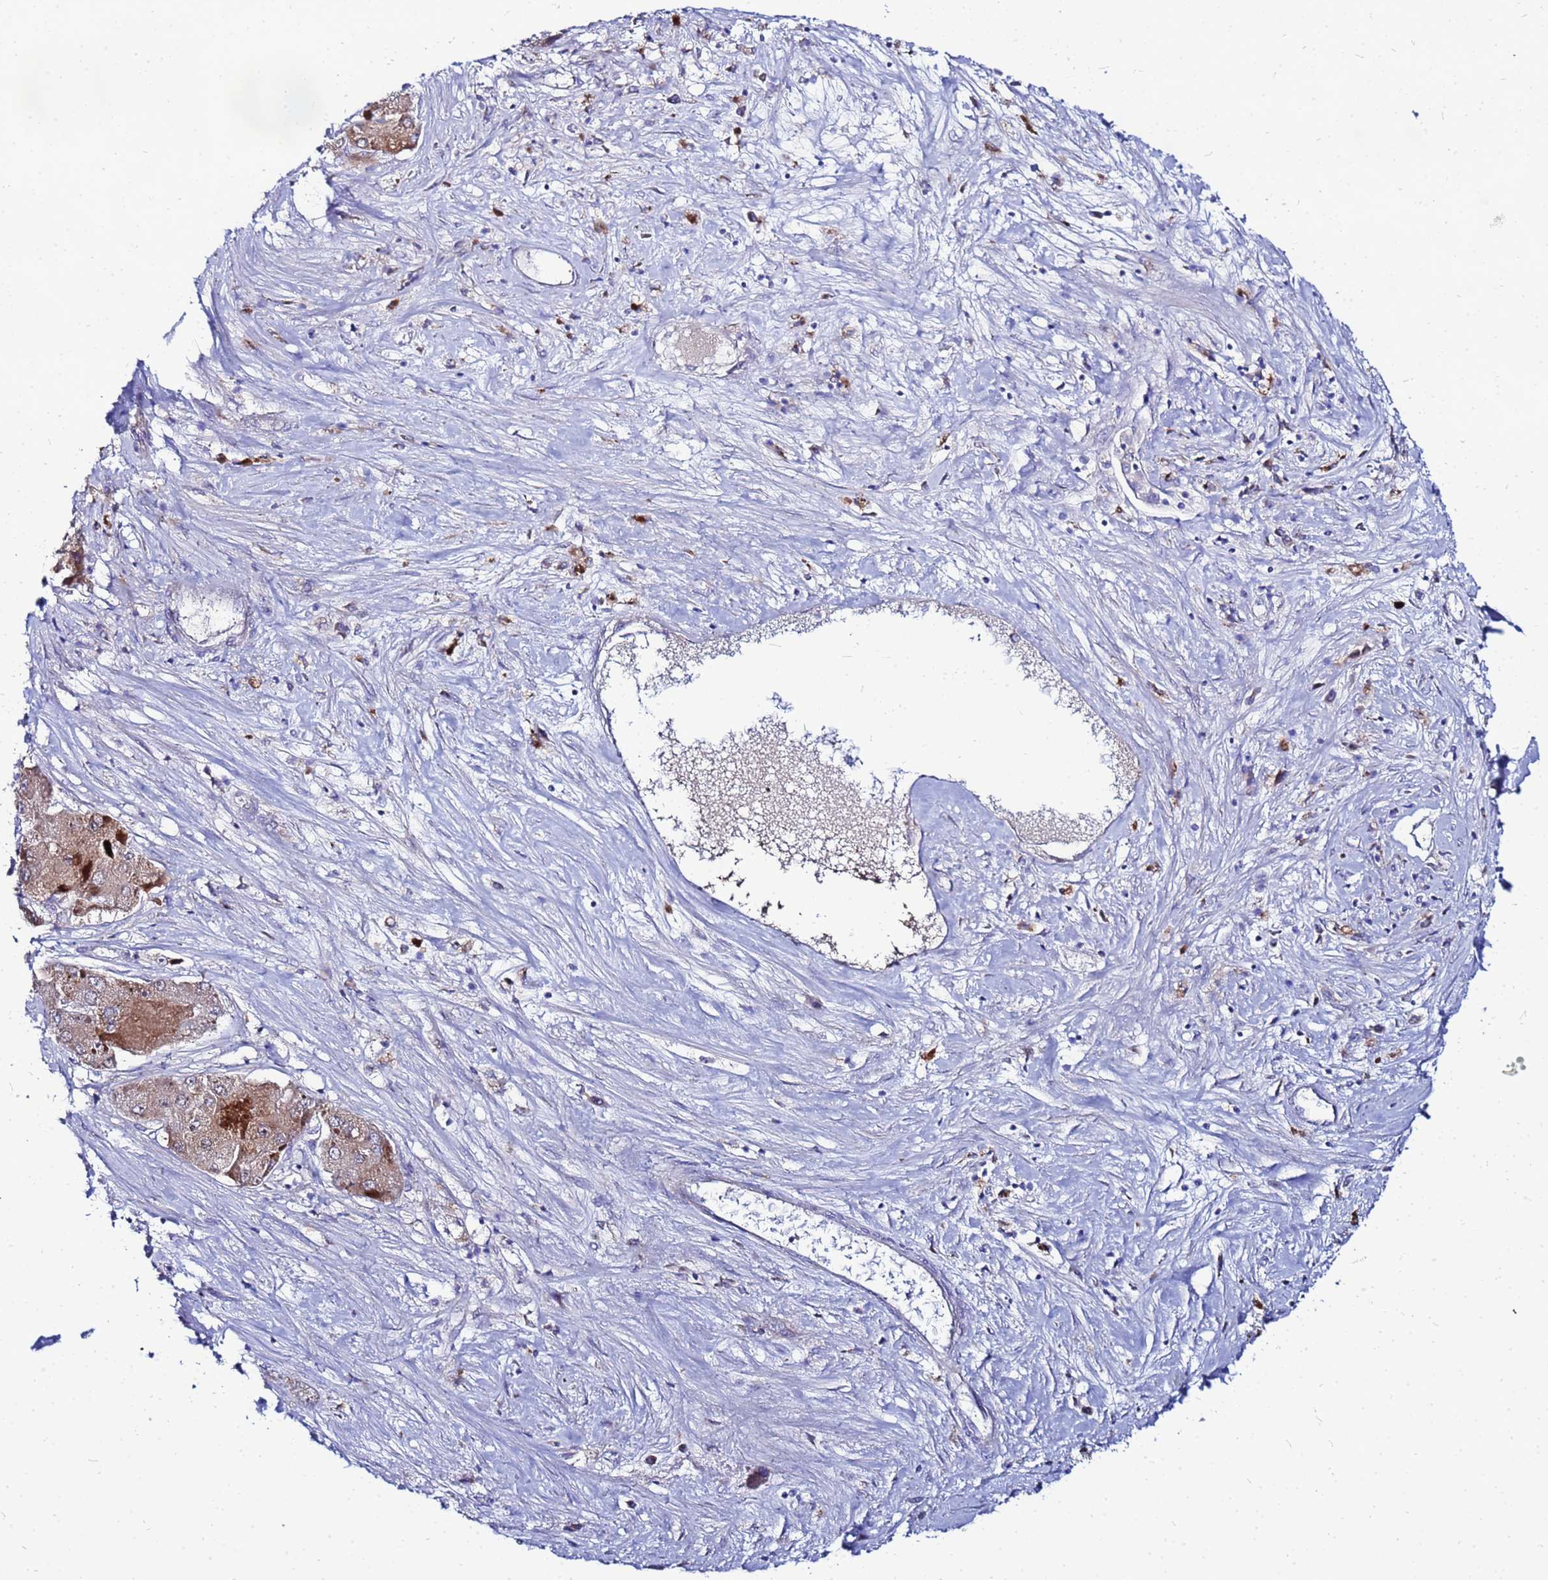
{"staining": {"intensity": "moderate", "quantity": "25%-75%", "location": "cytoplasmic/membranous"}, "tissue": "liver cancer", "cell_type": "Tumor cells", "image_type": "cancer", "snomed": [{"axis": "morphology", "description": "Carcinoma, Hepatocellular, NOS"}, {"axis": "topography", "description": "Liver"}], "caption": "A histopathology image showing moderate cytoplasmic/membranous positivity in approximately 25%-75% of tumor cells in liver cancer, as visualized by brown immunohistochemical staining.", "gene": "FAHD2A", "patient": {"sex": "female", "age": 73}}